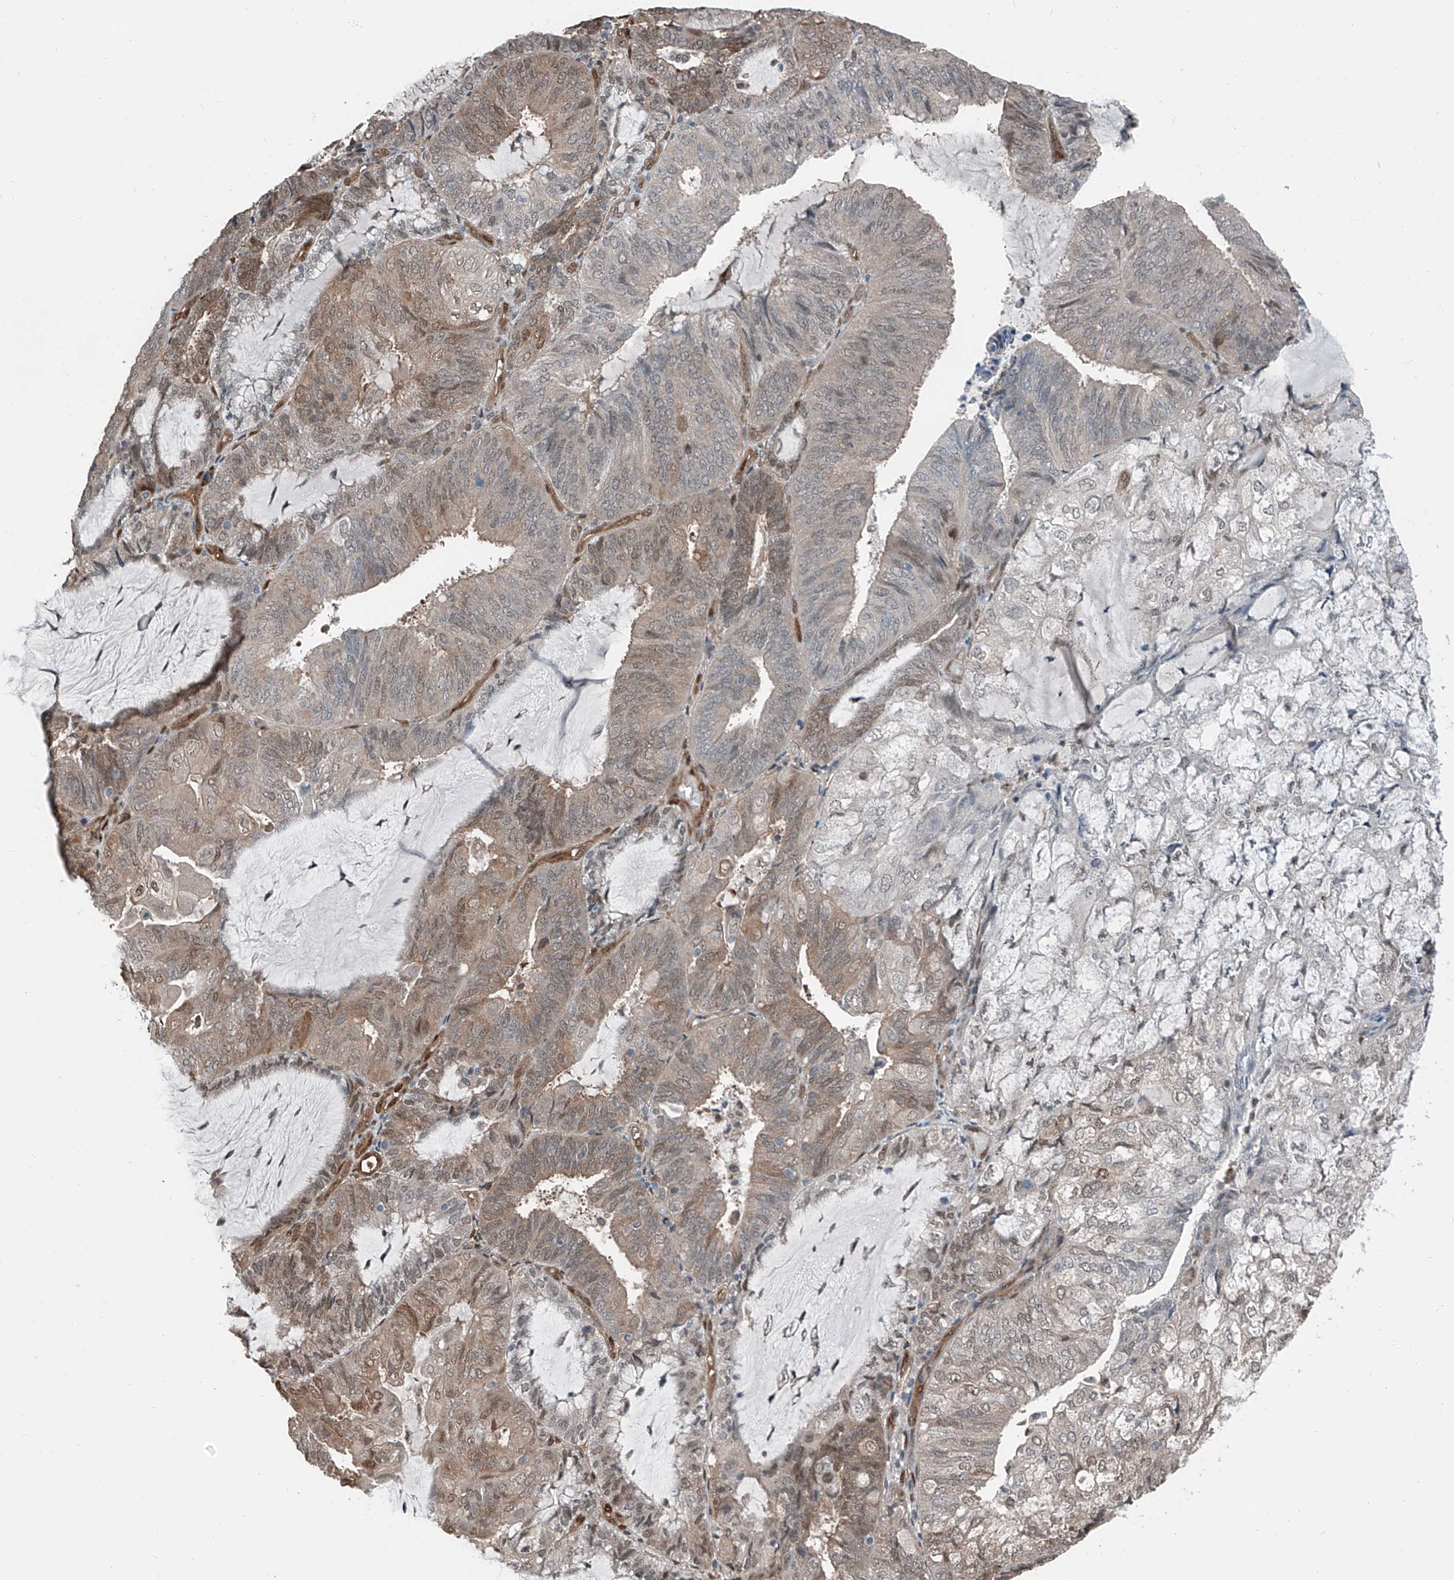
{"staining": {"intensity": "moderate", "quantity": "25%-75%", "location": "cytoplasmic/membranous,nuclear"}, "tissue": "endometrial cancer", "cell_type": "Tumor cells", "image_type": "cancer", "snomed": [{"axis": "morphology", "description": "Adenocarcinoma, NOS"}, {"axis": "topography", "description": "Endometrium"}], "caption": "Endometrial cancer stained with DAB immunohistochemistry (IHC) exhibits medium levels of moderate cytoplasmic/membranous and nuclear staining in about 25%-75% of tumor cells. (brown staining indicates protein expression, while blue staining denotes nuclei).", "gene": "HSPA6", "patient": {"sex": "female", "age": 81}}